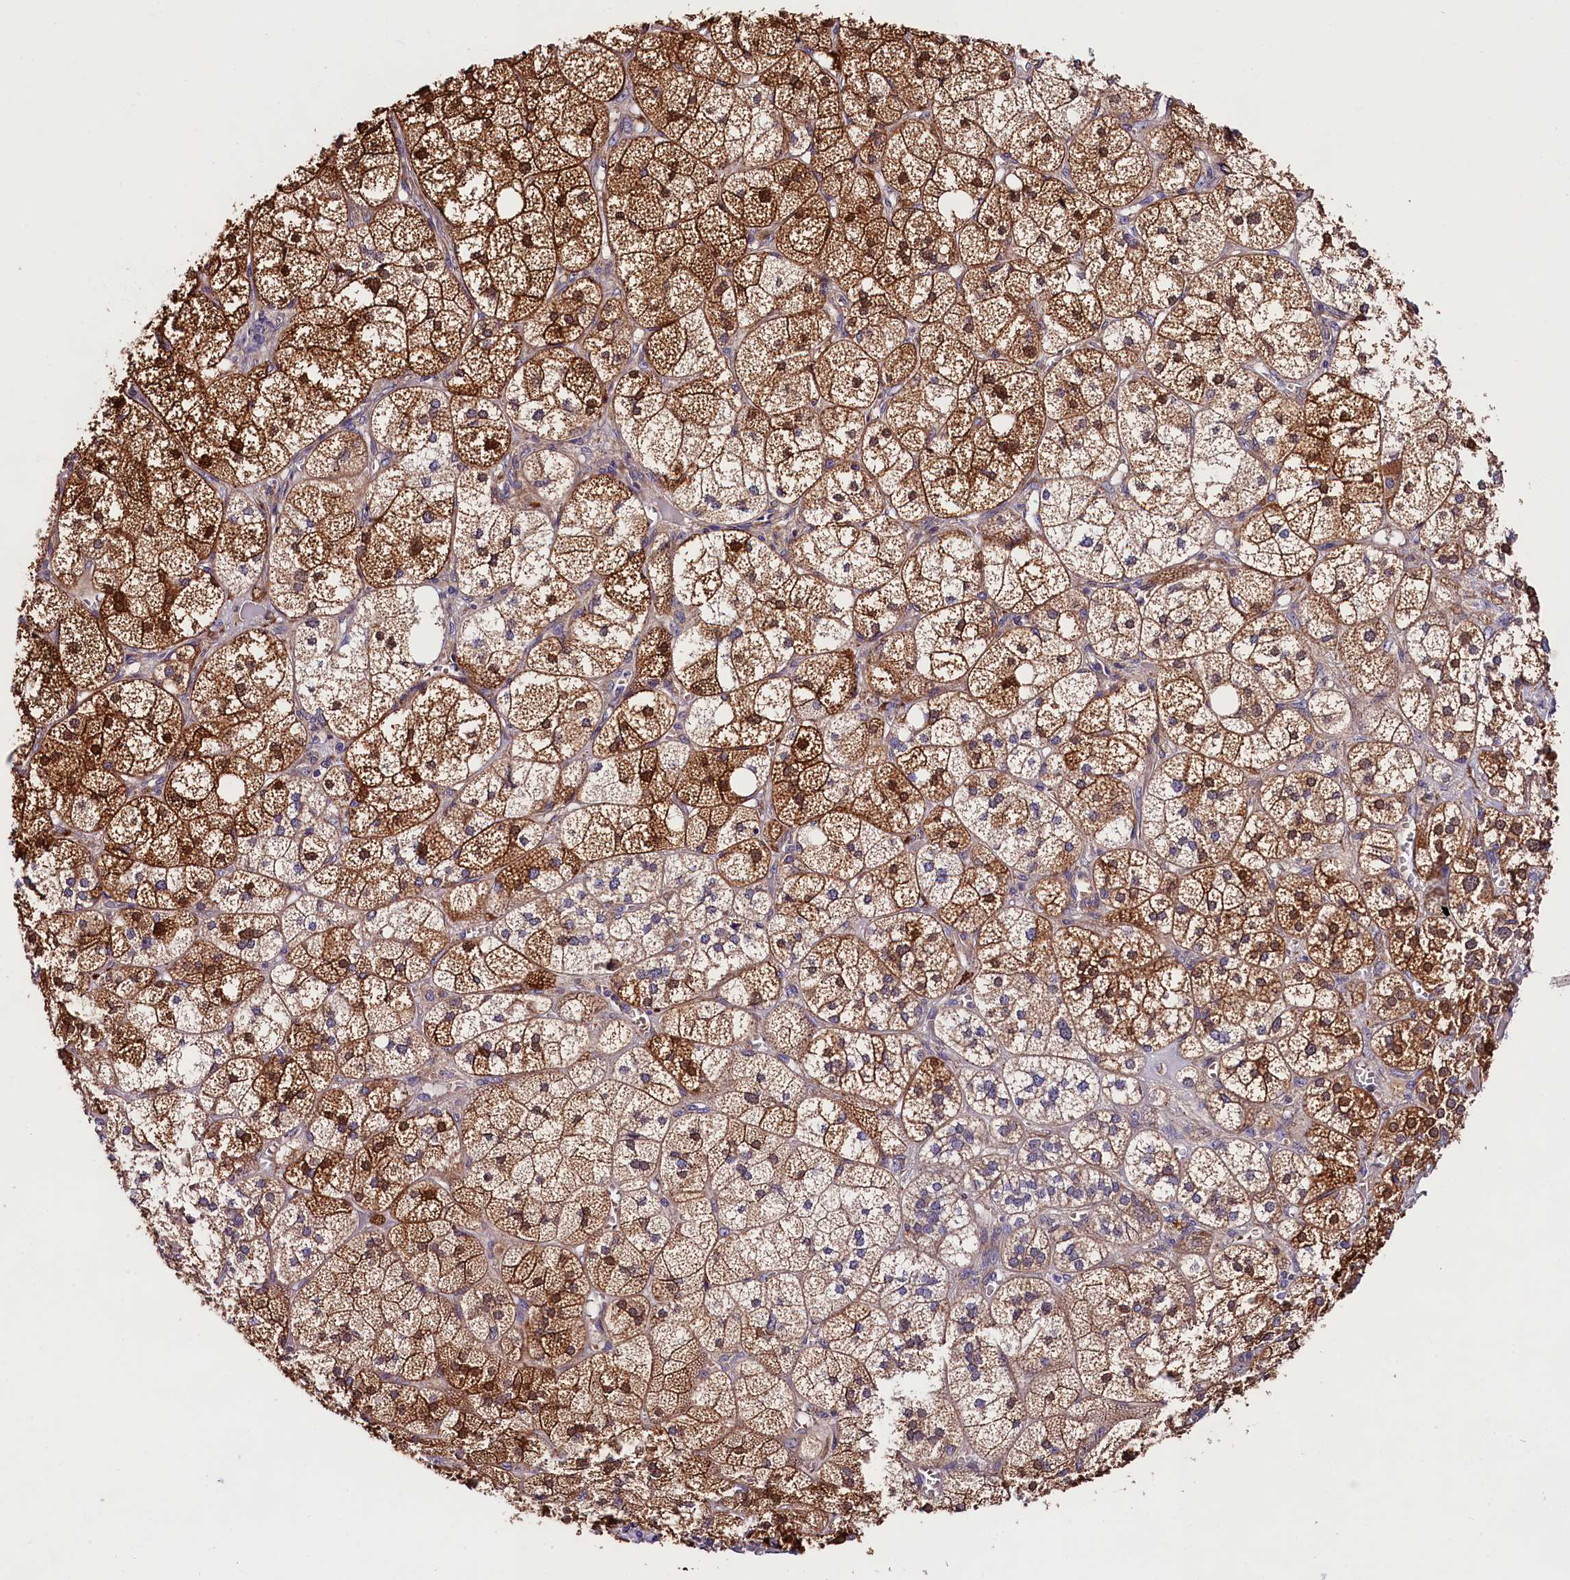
{"staining": {"intensity": "strong", "quantity": "25%-75%", "location": "cytoplasmic/membranous"}, "tissue": "adrenal gland", "cell_type": "Glandular cells", "image_type": "normal", "snomed": [{"axis": "morphology", "description": "Normal tissue, NOS"}, {"axis": "topography", "description": "Adrenal gland"}], "caption": "Immunohistochemistry (IHC) of normal adrenal gland exhibits high levels of strong cytoplasmic/membranous positivity in approximately 25%-75% of glandular cells.", "gene": "SPG11", "patient": {"sex": "female", "age": 61}}